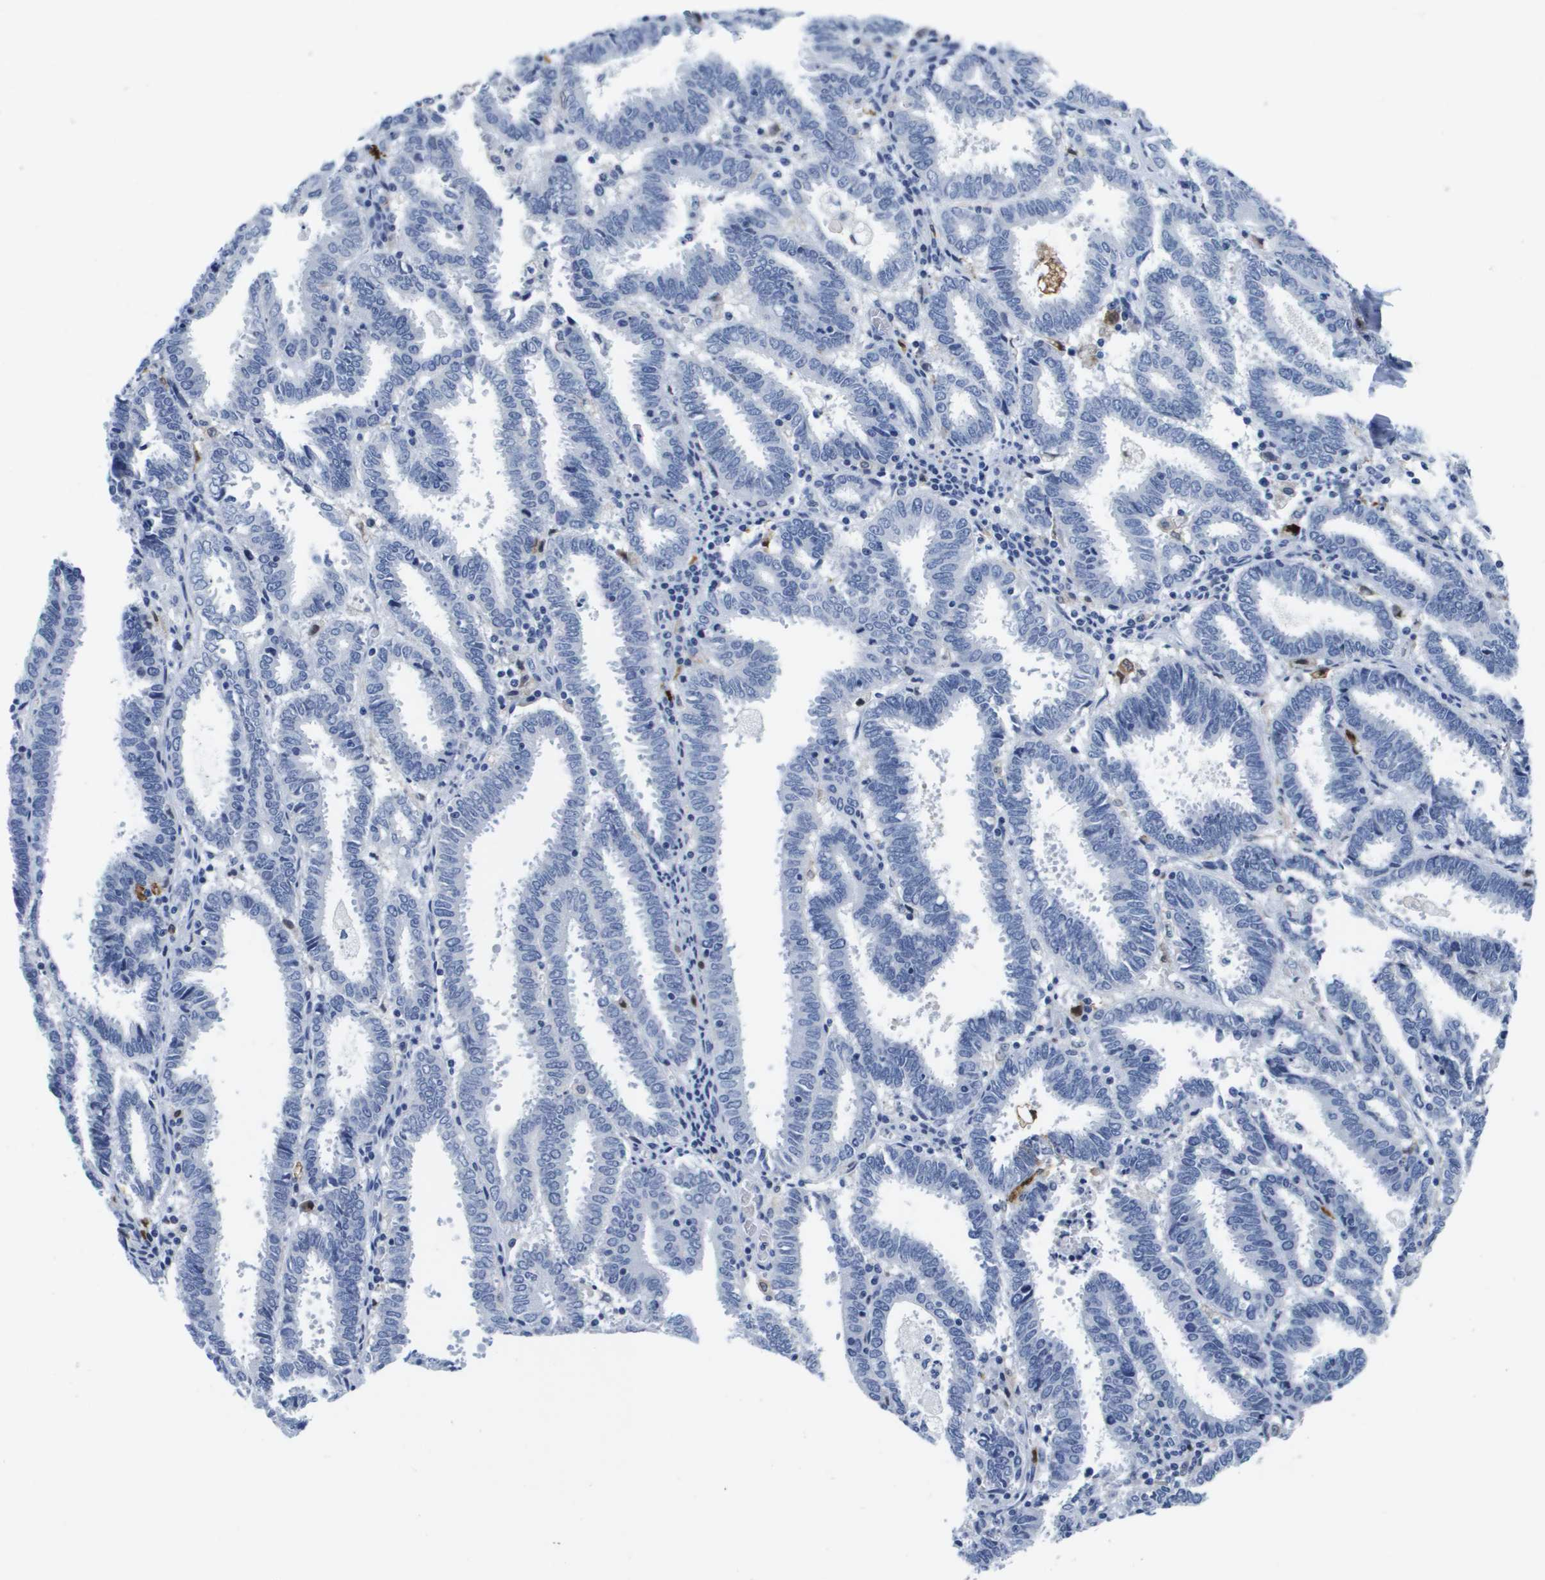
{"staining": {"intensity": "negative", "quantity": "none", "location": "none"}, "tissue": "endometrial cancer", "cell_type": "Tumor cells", "image_type": "cancer", "snomed": [{"axis": "morphology", "description": "Adenocarcinoma, NOS"}, {"axis": "topography", "description": "Uterus"}], "caption": "Endometrial cancer was stained to show a protein in brown. There is no significant staining in tumor cells.", "gene": "HMOX1", "patient": {"sex": "female", "age": 83}}